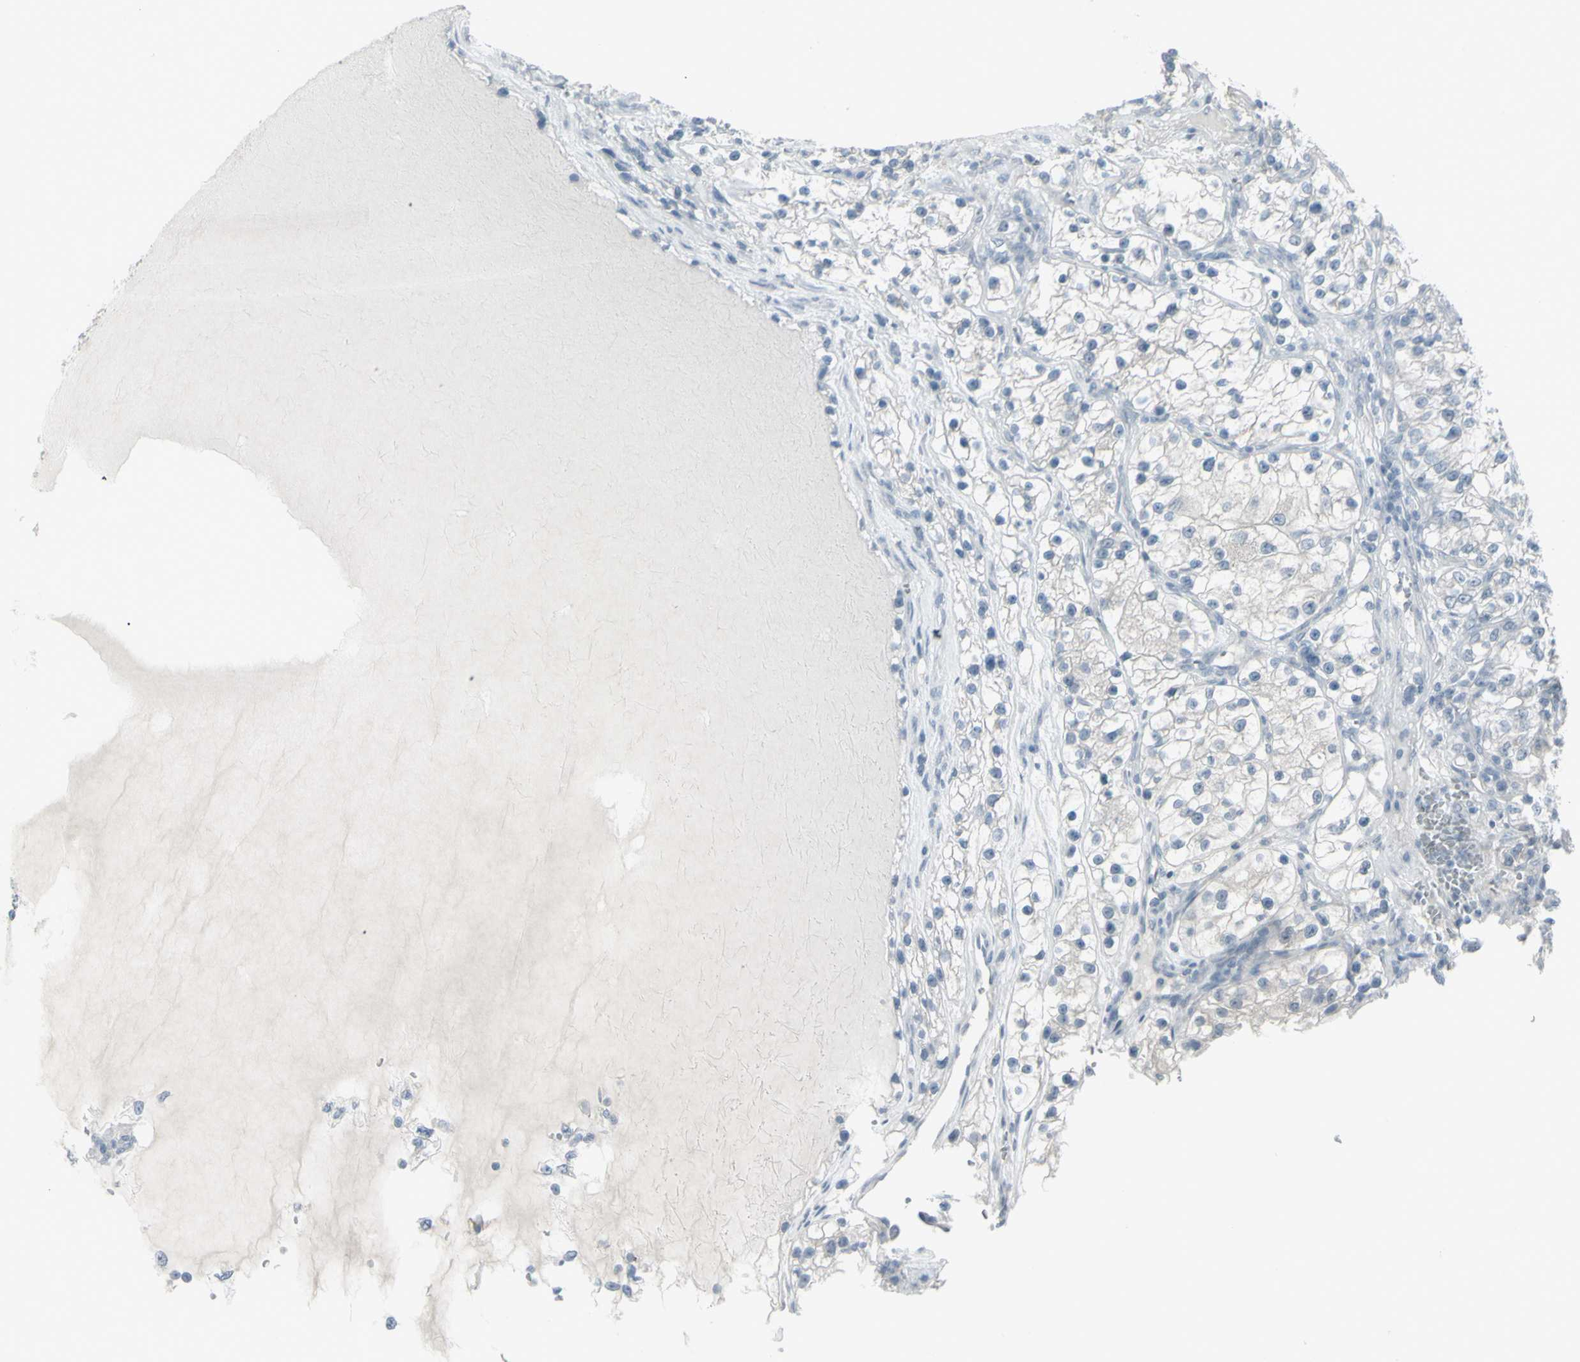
{"staining": {"intensity": "negative", "quantity": "none", "location": "none"}, "tissue": "renal cancer", "cell_type": "Tumor cells", "image_type": "cancer", "snomed": [{"axis": "morphology", "description": "Adenocarcinoma, NOS"}, {"axis": "topography", "description": "Kidney"}], "caption": "This is a histopathology image of immunohistochemistry staining of renal adenocarcinoma, which shows no expression in tumor cells. Brightfield microscopy of immunohistochemistry (IHC) stained with DAB (3,3'-diaminobenzidine) (brown) and hematoxylin (blue), captured at high magnification.", "gene": "RAB3A", "patient": {"sex": "female", "age": 57}}